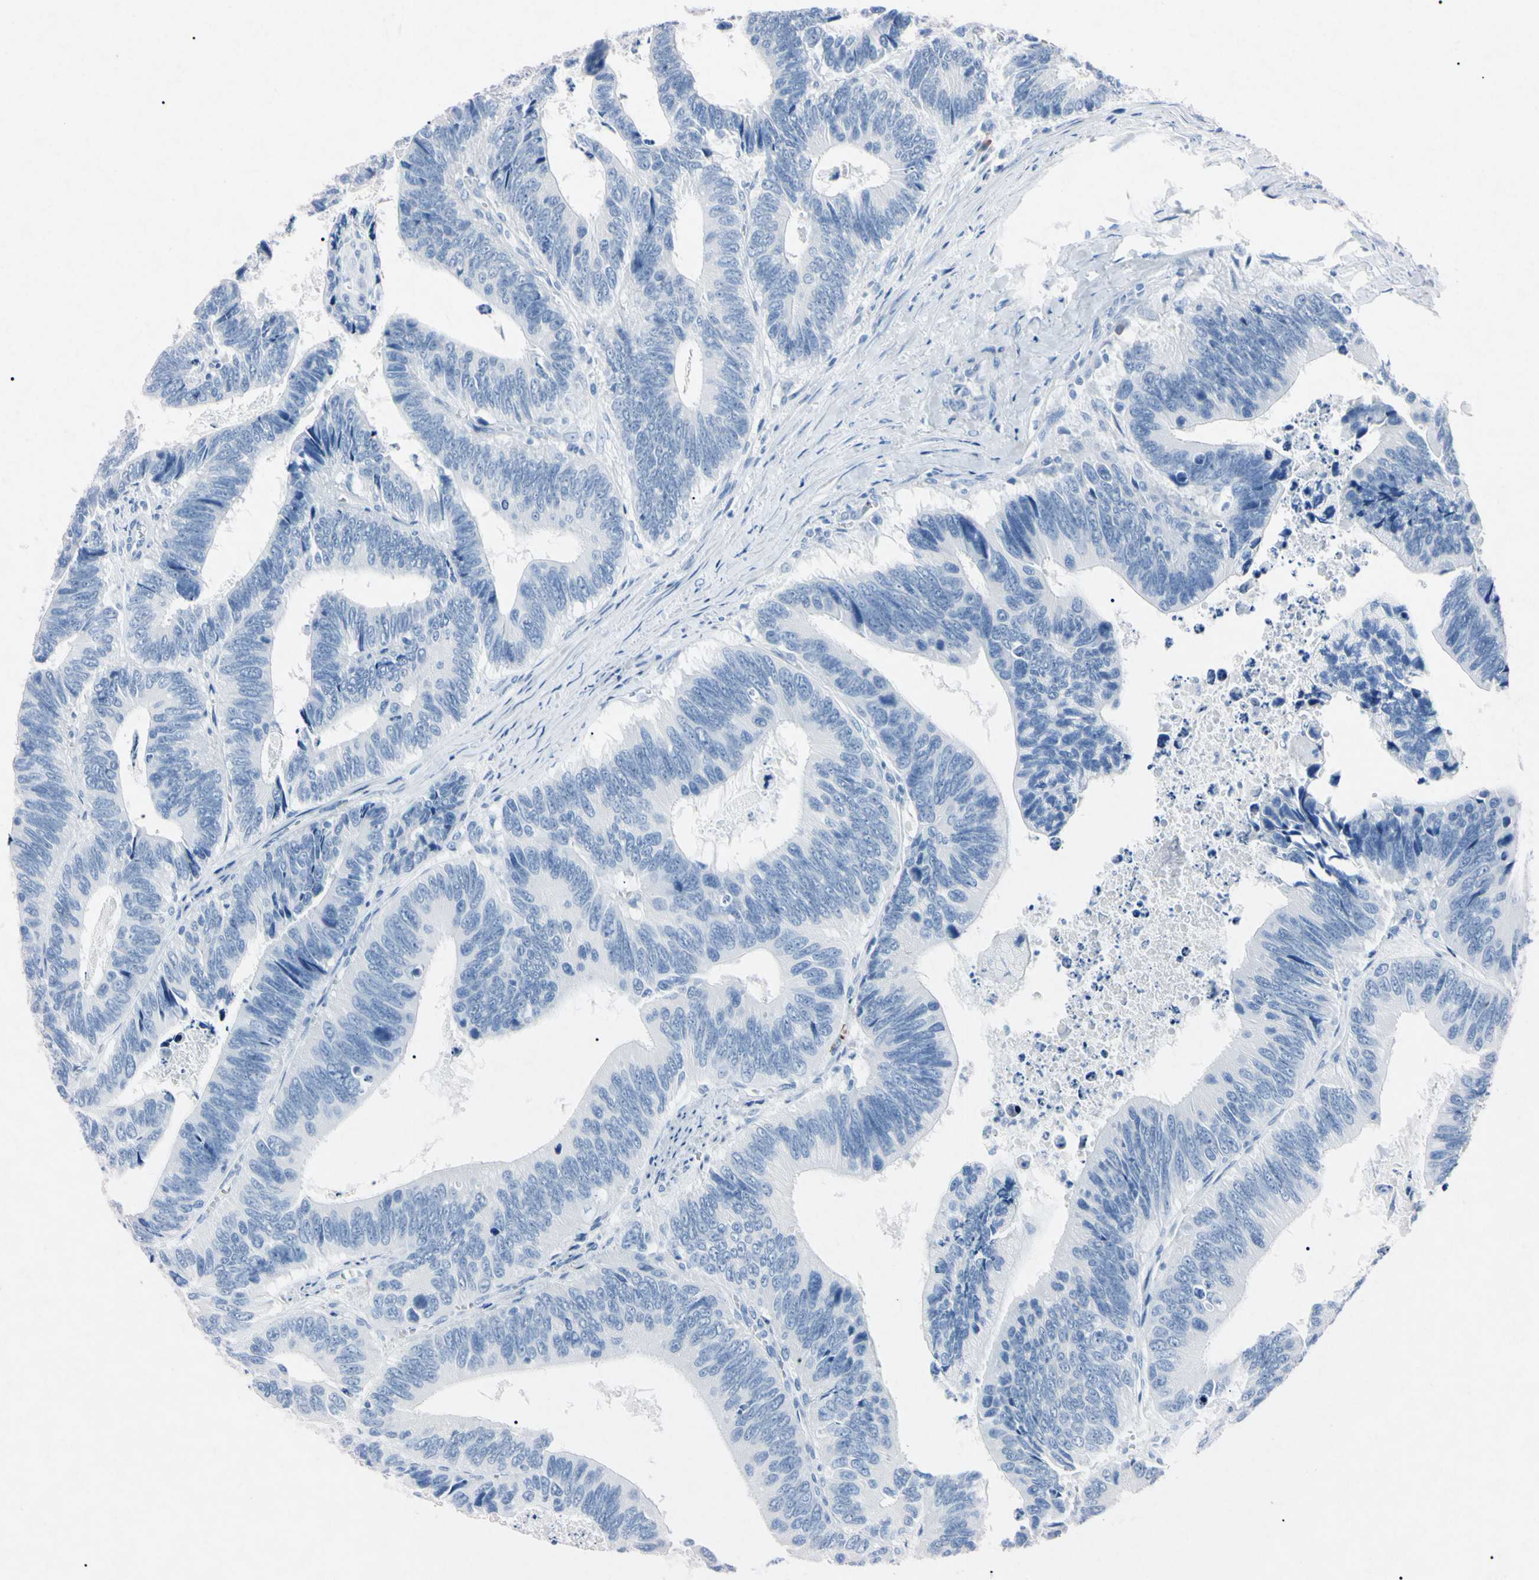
{"staining": {"intensity": "negative", "quantity": "none", "location": "none"}, "tissue": "colorectal cancer", "cell_type": "Tumor cells", "image_type": "cancer", "snomed": [{"axis": "morphology", "description": "Adenocarcinoma, NOS"}, {"axis": "topography", "description": "Colon"}], "caption": "An immunohistochemistry histopathology image of adenocarcinoma (colorectal) is shown. There is no staining in tumor cells of adenocarcinoma (colorectal). (Stains: DAB (3,3'-diaminobenzidine) IHC with hematoxylin counter stain, Microscopy: brightfield microscopy at high magnification).", "gene": "ELN", "patient": {"sex": "male", "age": 72}}